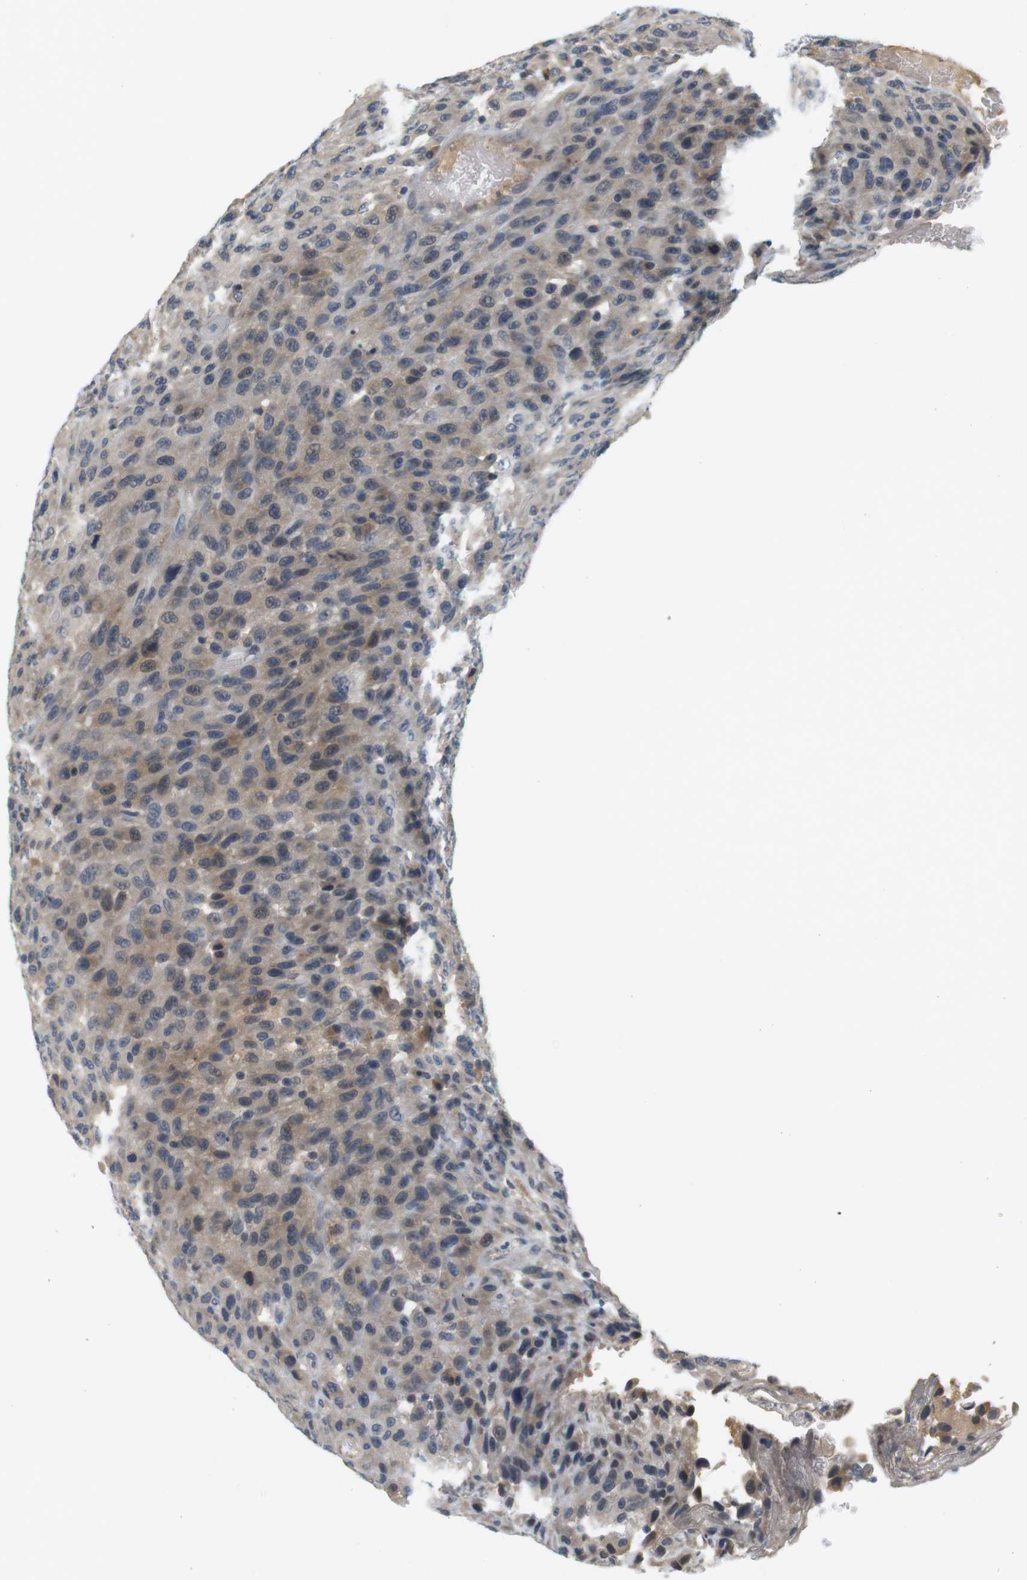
{"staining": {"intensity": "weak", "quantity": "<25%", "location": "cytoplasmic/membranous"}, "tissue": "urothelial cancer", "cell_type": "Tumor cells", "image_type": "cancer", "snomed": [{"axis": "morphology", "description": "Urothelial carcinoma, High grade"}, {"axis": "topography", "description": "Urinary bladder"}], "caption": "High power microscopy micrograph of an IHC image of urothelial carcinoma (high-grade), revealing no significant positivity in tumor cells.", "gene": "WNT7A", "patient": {"sex": "male", "age": 66}}